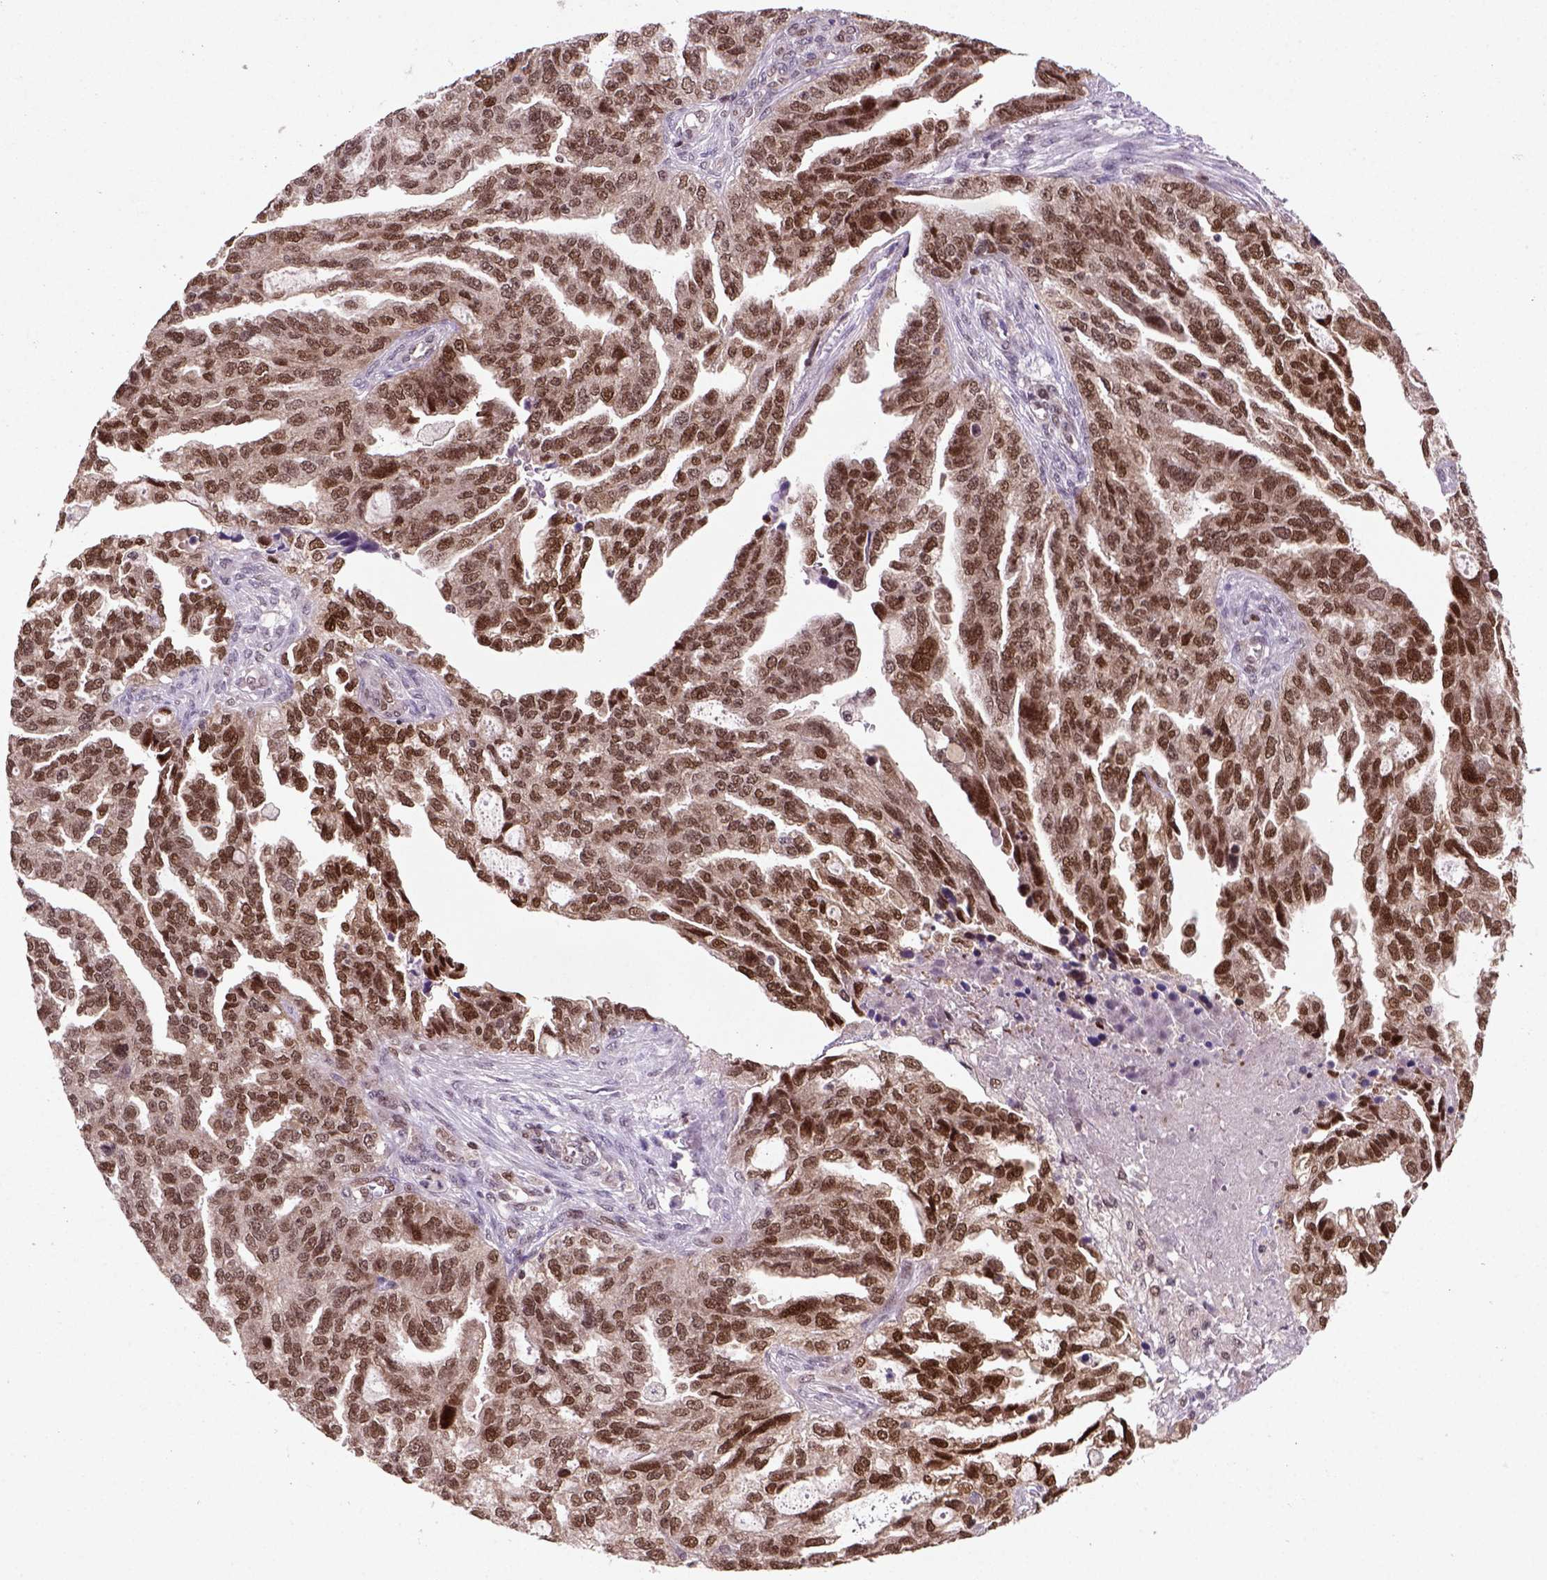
{"staining": {"intensity": "strong", "quantity": ">75%", "location": "nuclear"}, "tissue": "ovarian cancer", "cell_type": "Tumor cells", "image_type": "cancer", "snomed": [{"axis": "morphology", "description": "Cystadenocarcinoma, serous, NOS"}, {"axis": "topography", "description": "Ovary"}], "caption": "This histopathology image shows immunohistochemistry (IHC) staining of ovarian serous cystadenocarcinoma, with high strong nuclear positivity in approximately >75% of tumor cells.", "gene": "MGMT", "patient": {"sex": "female", "age": 51}}